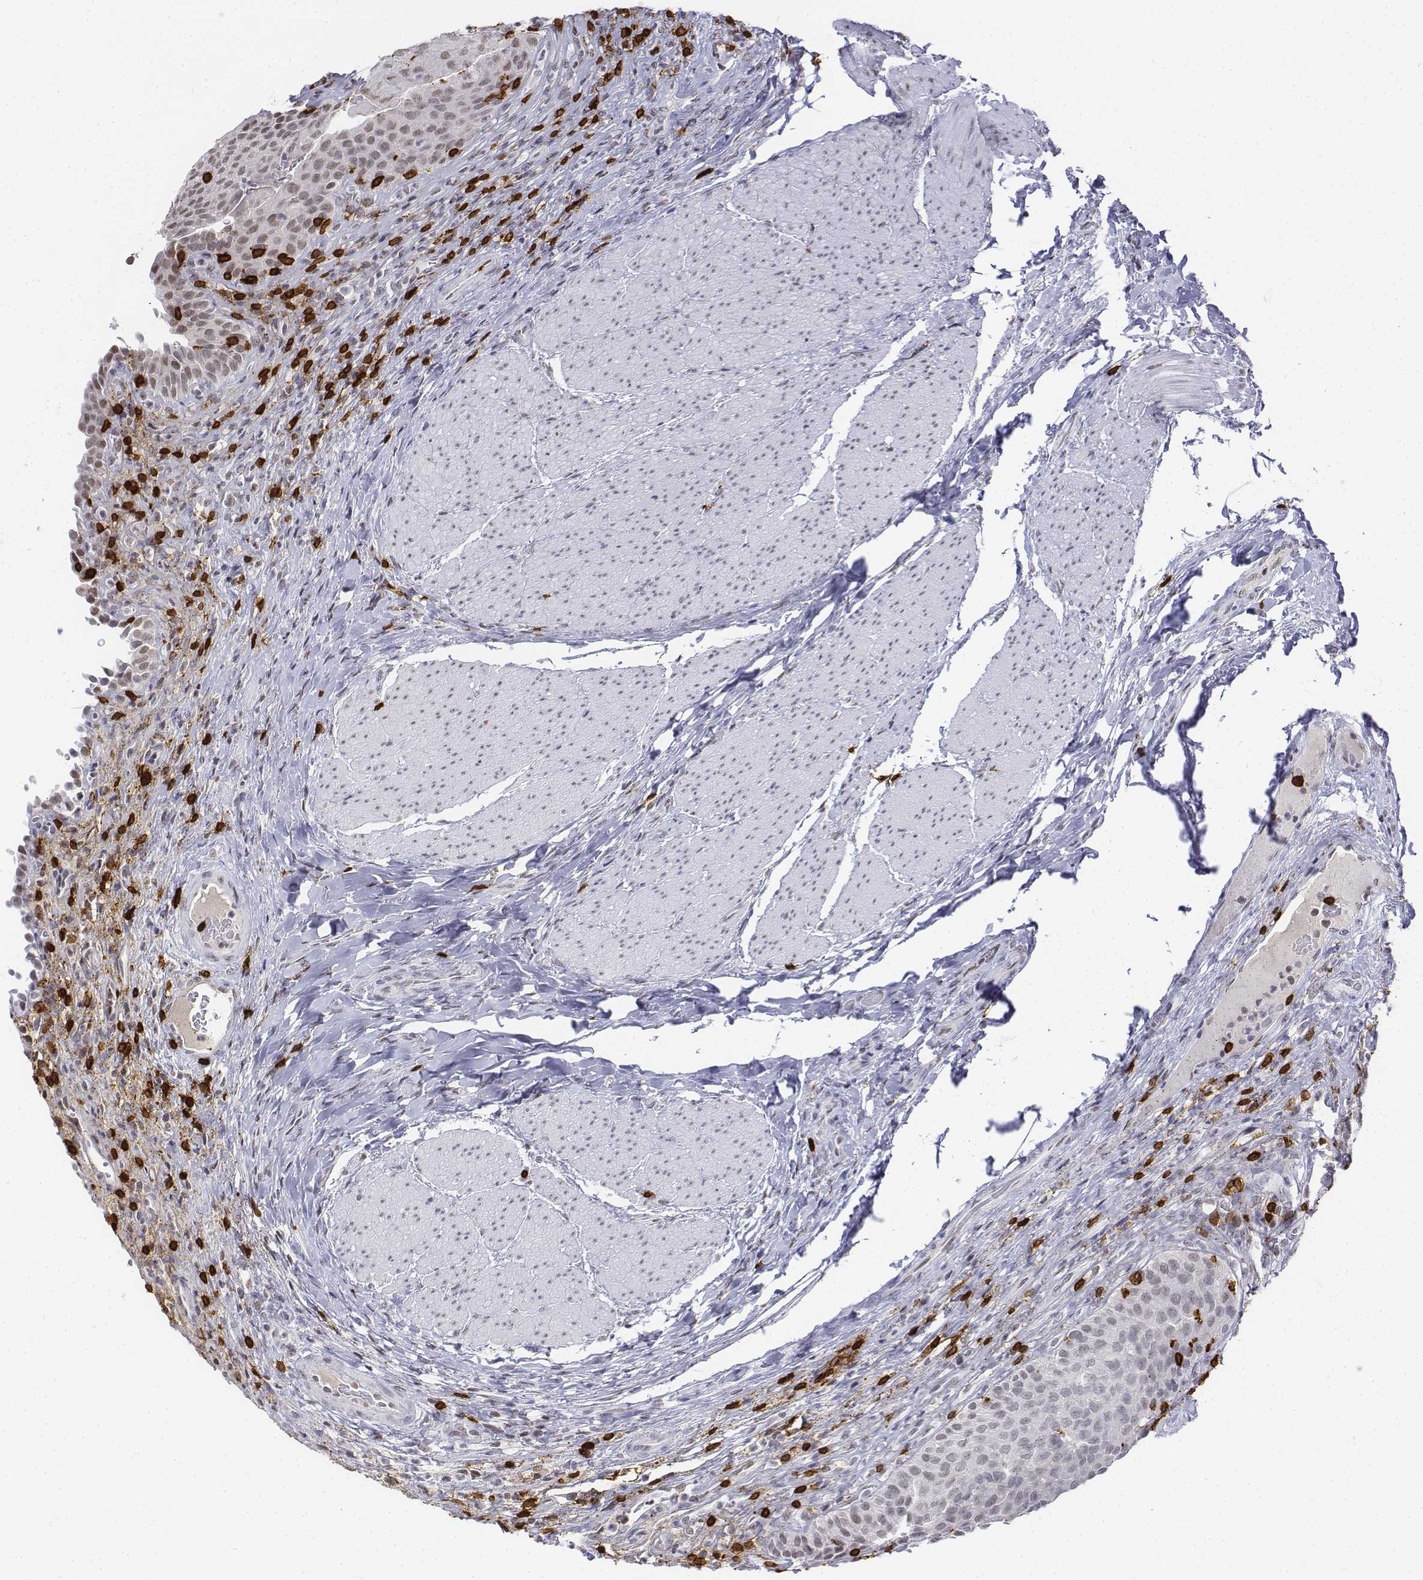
{"staining": {"intensity": "weak", "quantity": ">75%", "location": "nuclear"}, "tissue": "urinary bladder", "cell_type": "Urothelial cells", "image_type": "normal", "snomed": [{"axis": "morphology", "description": "Normal tissue, NOS"}, {"axis": "topography", "description": "Urinary bladder"}, {"axis": "topography", "description": "Peripheral nerve tissue"}], "caption": "Weak nuclear protein staining is identified in approximately >75% of urothelial cells in urinary bladder.", "gene": "CD3E", "patient": {"sex": "male", "age": 66}}